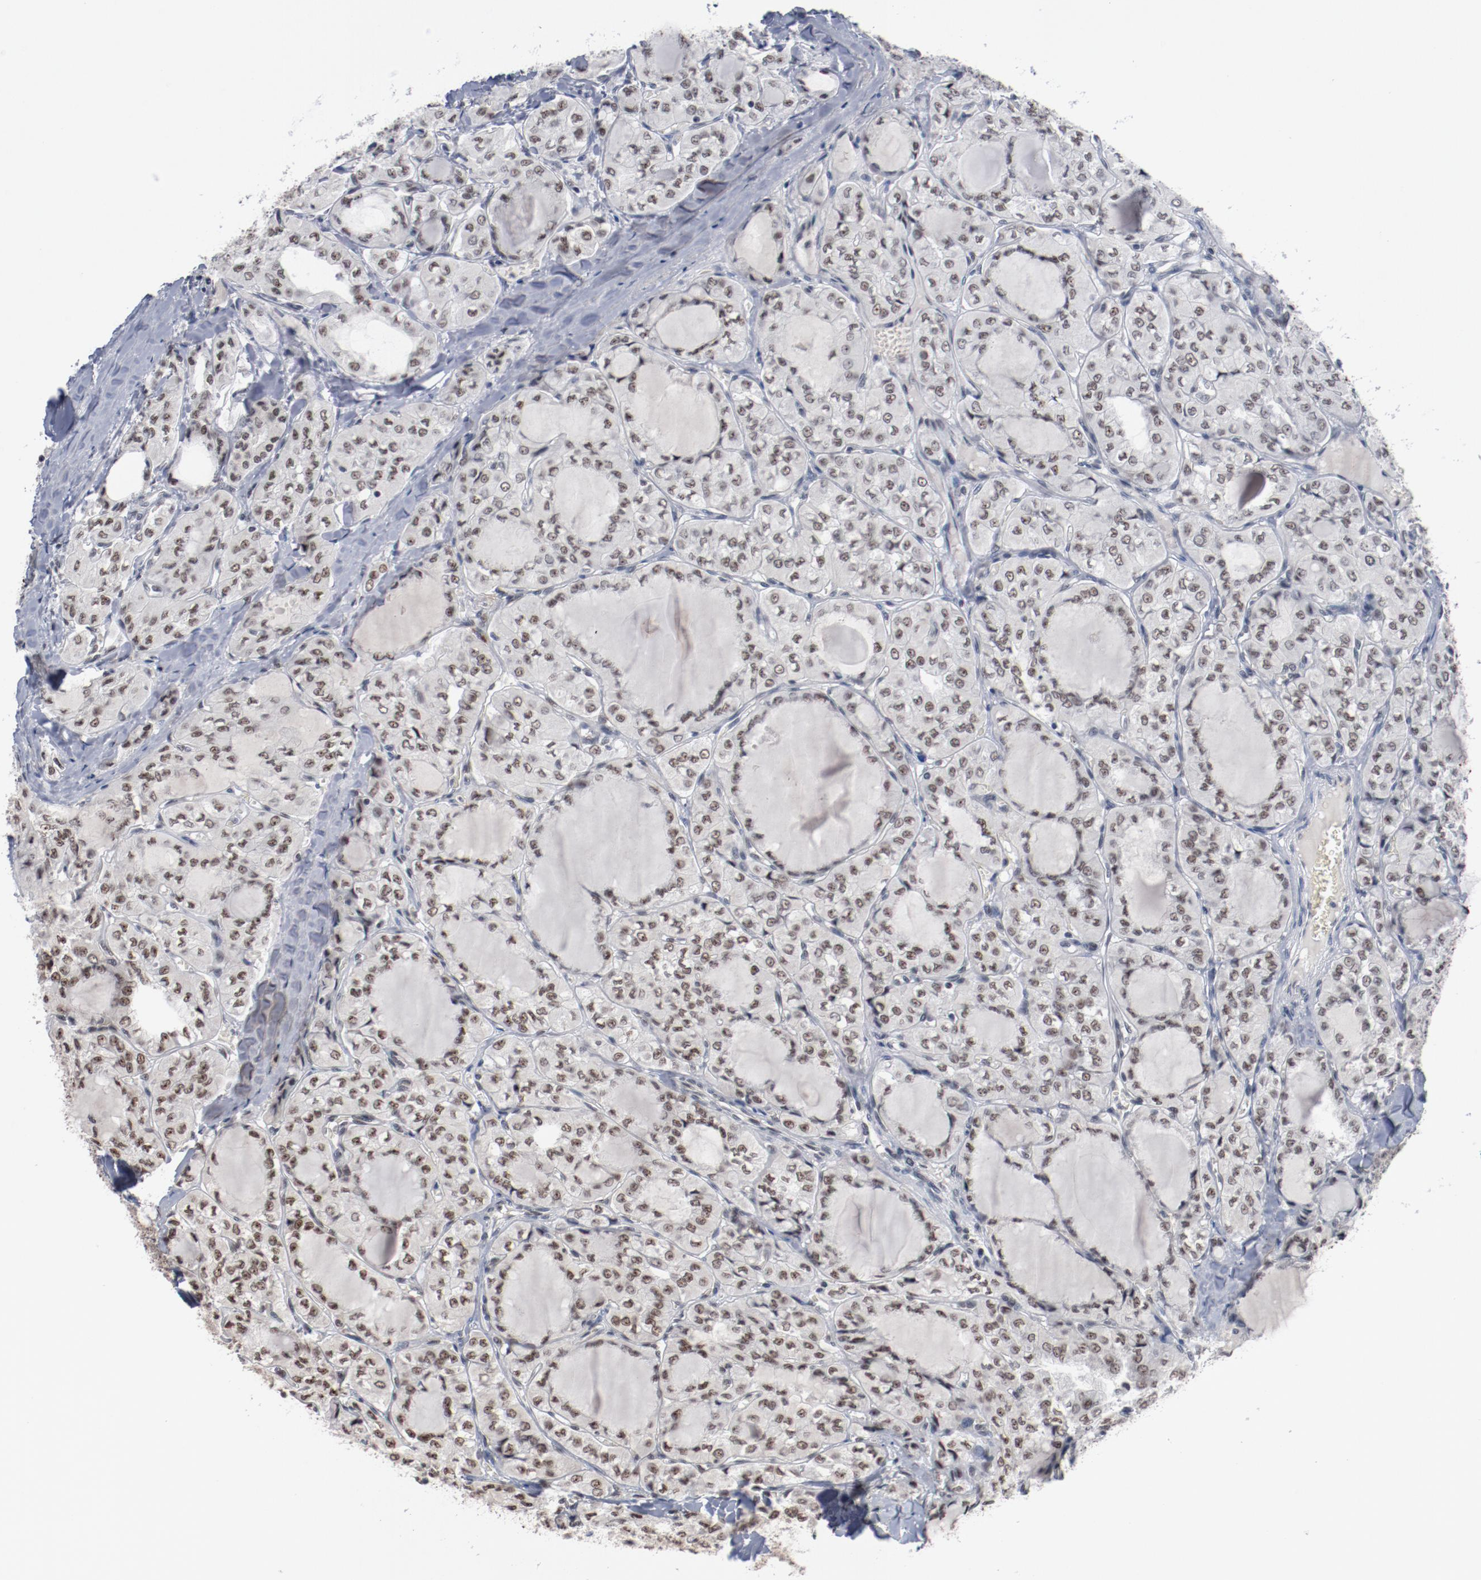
{"staining": {"intensity": "weak", "quantity": ">75%", "location": "nuclear"}, "tissue": "thyroid cancer", "cell_type": "Tumor cells", "image_type": "cancer", "snomed": [{"axis": "morphology", "description": "Papillary adenocarcinoma, NOS"}, {"axis": "topography", "description": "Thyroid gland"}], "caption": "Human thyroid cancer (papillary adenocarcinoma) stained with a protein marker shows weak staining in tumor cells.", "gene": "BUB3", "patient": {"sex": "male", "age": 20}}